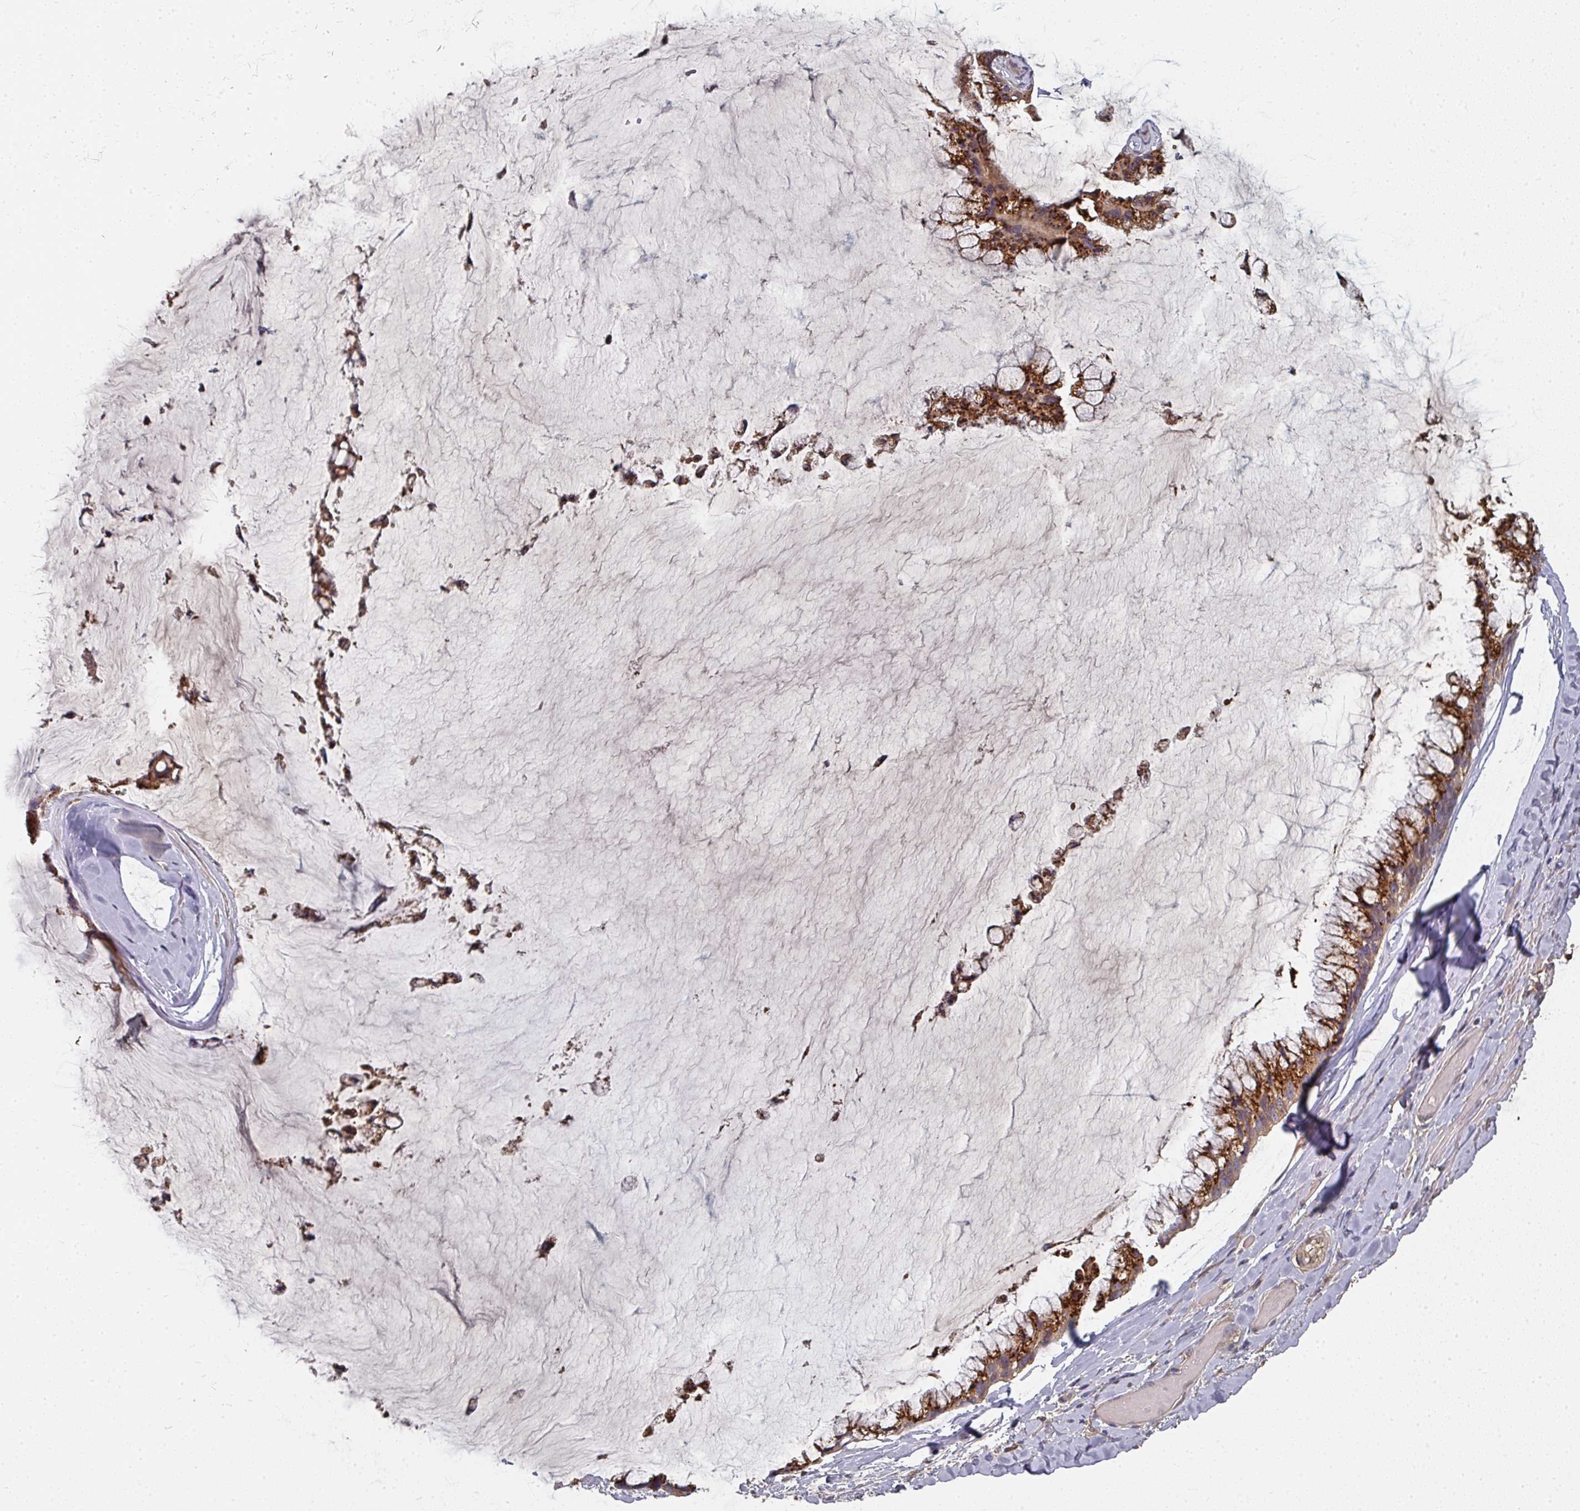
{"staining": {"intensity": "strong", "quantity": ">75%", "location": "cytoplasmic/membranous"}, "tissue": "ovarian cancer", "cell_type": "Tumor cells", "image_type": "cancer", "snomed": [{"axis": "morphology", "description": "Cystadenocarcinoma, mucinous, NOS"}, {"axis": "topography", "description": "Ovary"}], "caption": "Tumor cells display strong cytoplasmic/membranous staining in about >75% of cells in ovarian cancer.", "gene": "EDEM2", "patient": {"sex": "female", "age": 39}}